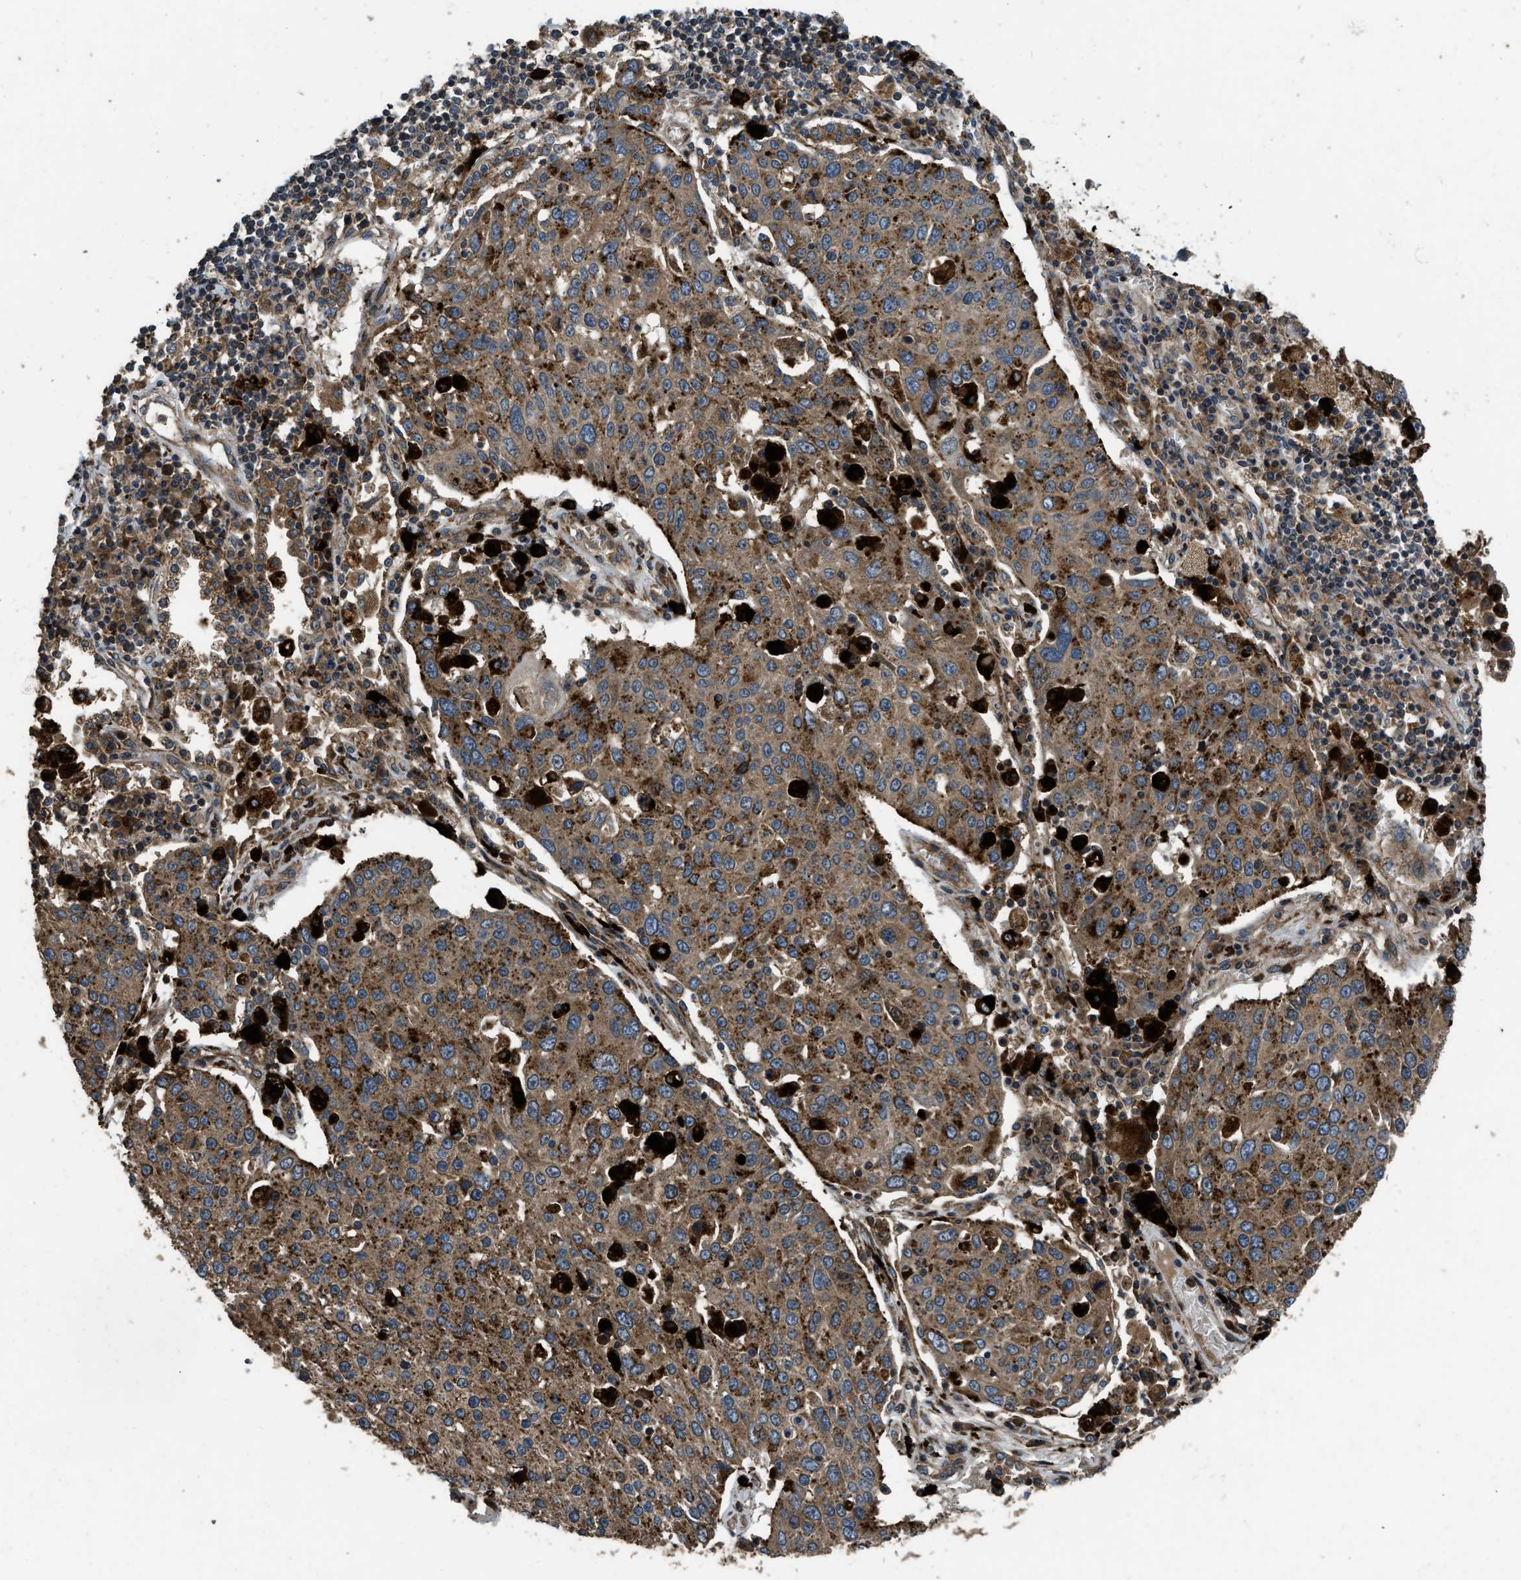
{"staining": {"intensity": "moderate", "quantity": ">75%", "location": "cytoplasmic/membranous"}, "tissue": "lung cancer", "cell_type": "Tumor cells", "image_type": "cancer", "snomed": [{"axis": "morphology", "description": "Squamous cell carcinoma, NOS"}, {"axis": "topography", "description": "Lung"}], "caption": "Lung squamous cell carcinoma stained with IHC exhibits moderate cytoplasmic/membranous staining in approximately >75% of tumor cells. Ihc stains the protein of interest in brown and the nuclei are stained blue.", "gene": "GGH", "patient": {"sex": "male", "age": 65}}